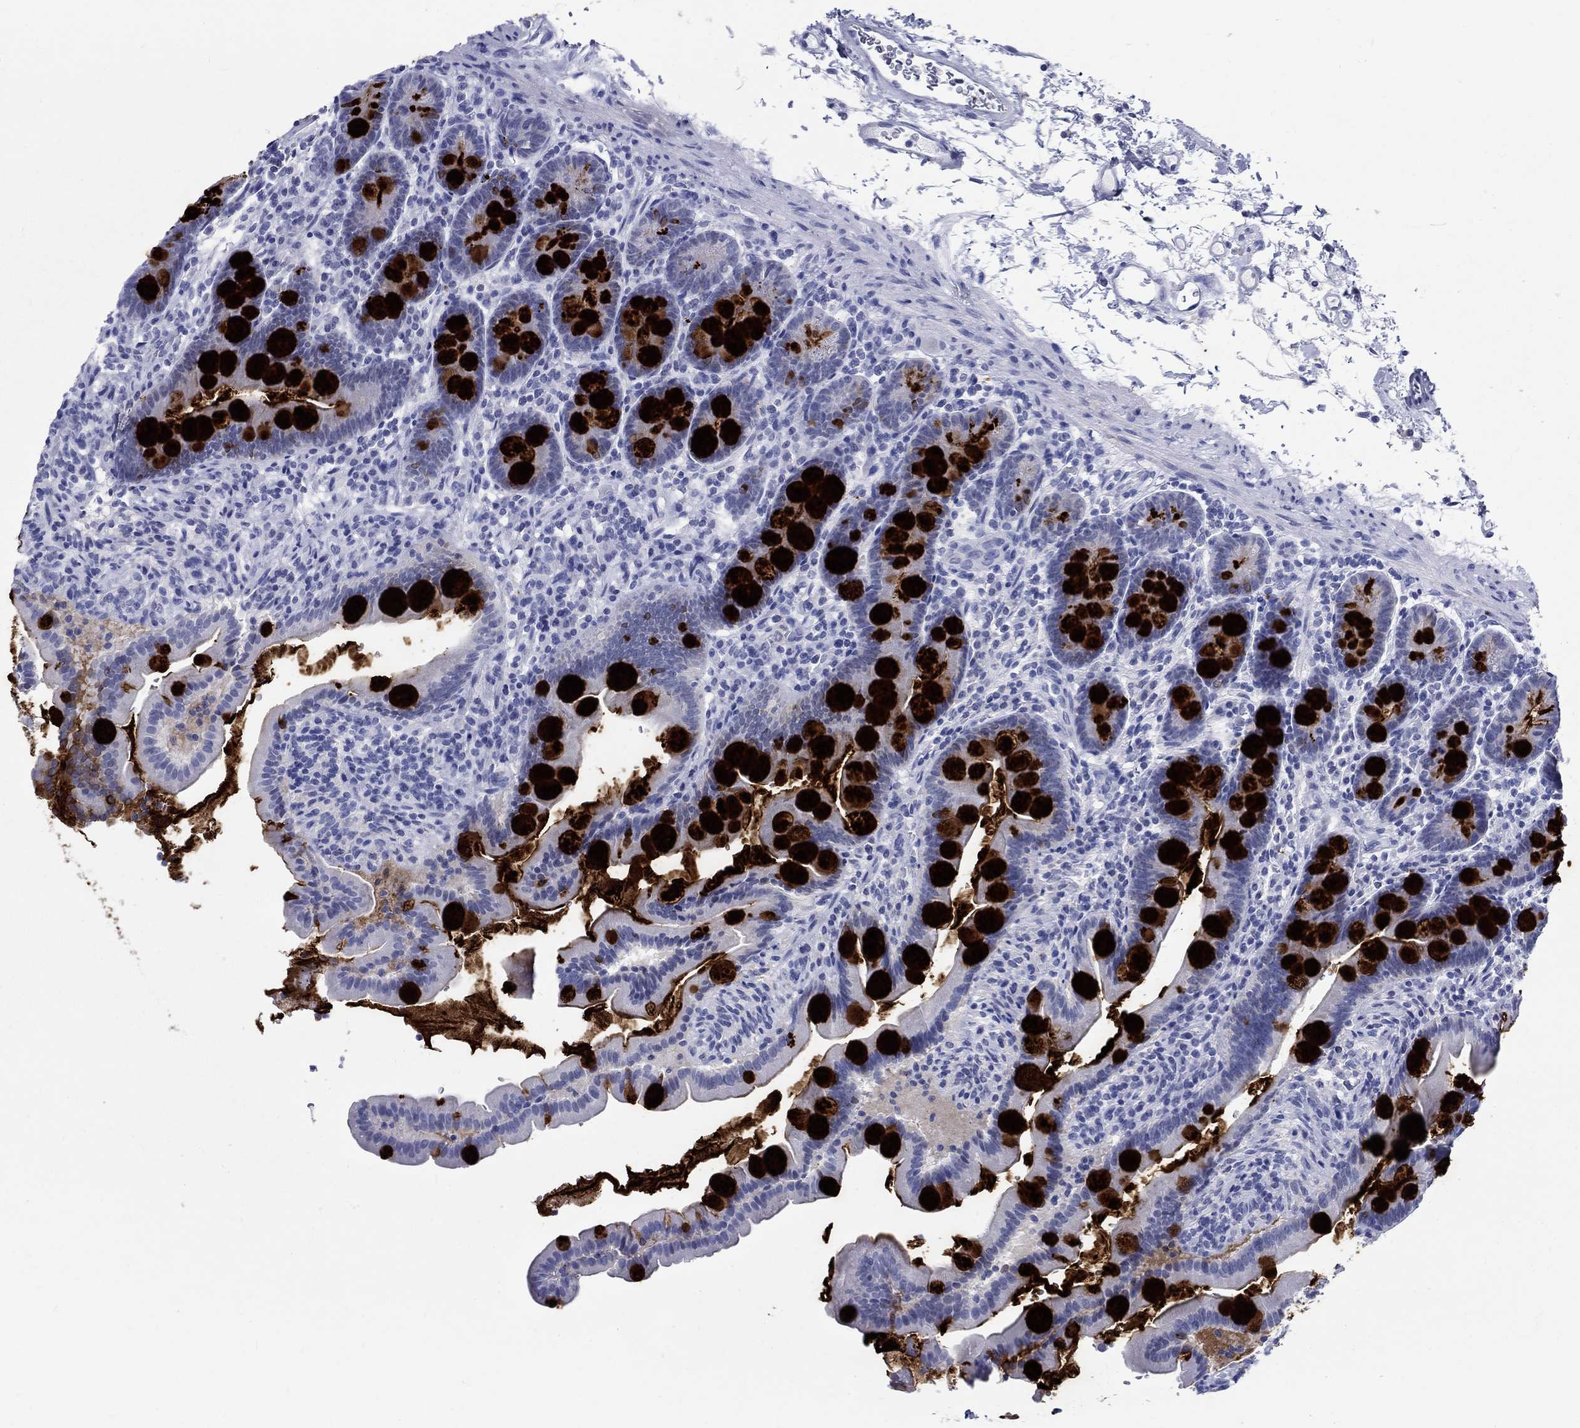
{"staining": {"intensity": "strong", "quantity": "25%-75%", "location": "cytoplasmic/membranous"}, "tissue": "small intestine", "cell_type": "Glandular cells", "image_type": "normal", "snomed": [{"axis": "morphology", "description": "Normal tissue, NOS"}, {"axis": "topography", "description": "Small intestine"}], "caption": "The immunohistochemical stain highlights strong cytoplasmic/membranous expression in glandular cells of benign small intestine.", "gene": "BSPRY", "patient": {"sex": "female", "age": 44}}